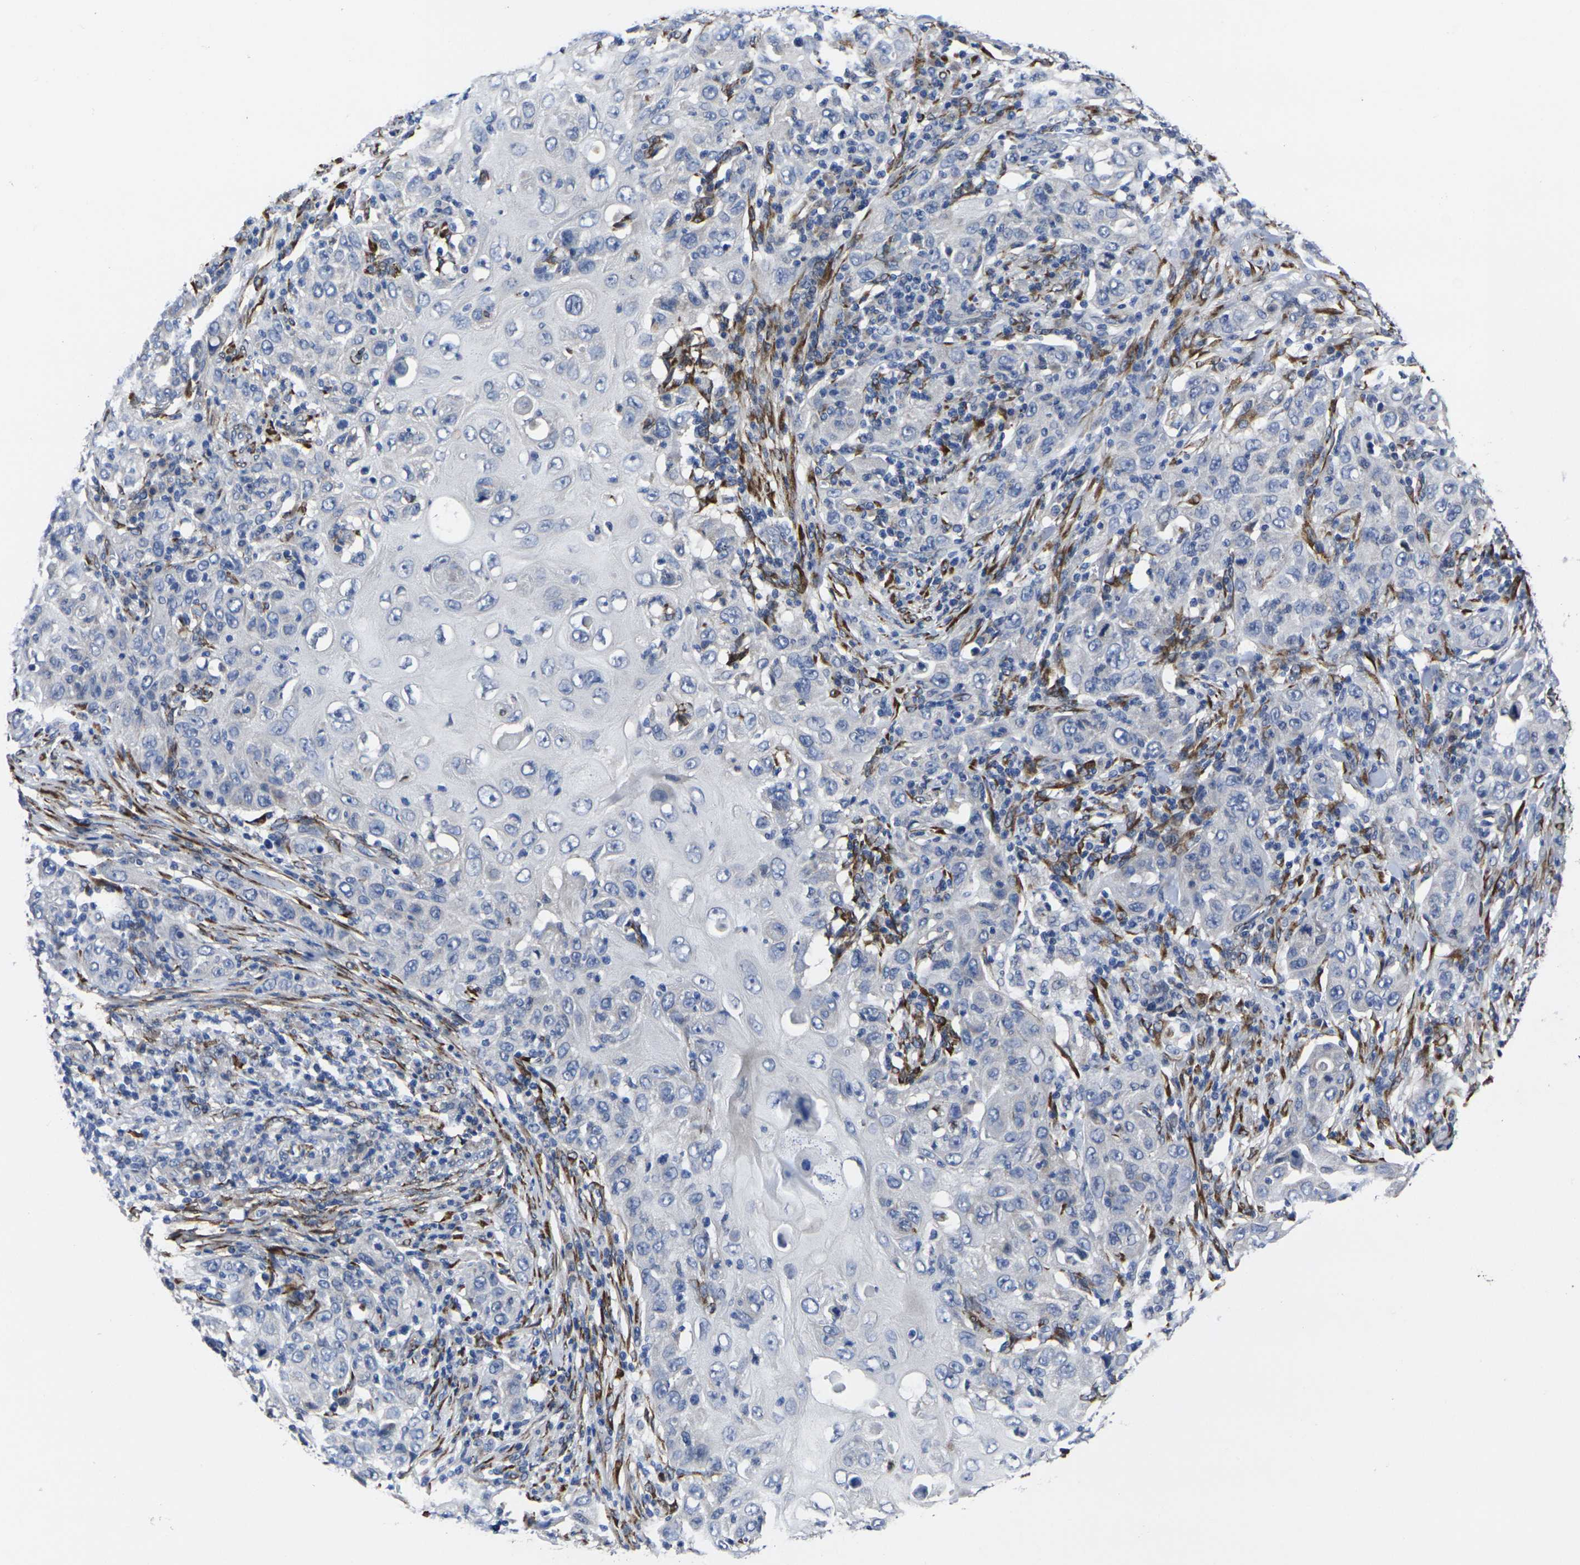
{"staining": {"intensity": "negative", "quantity": "none", "location": "none"}, "tissue": "skin cancer", "cell_type": "Tumor cells", "image_type": "cancer", "snomed": [{"axis": "morphology", "description": "Squamous cell carcinoma, NOS"}, {"axis": "topography", "description": "Skin"}], "caption": "Immunohistochemistry (IHC) of human skin cancer (squamous cell carcinoma) shows no staining in tumor cells.", "gene": "CYP2C8", "patient": {"sex": "female", "age": 88}}